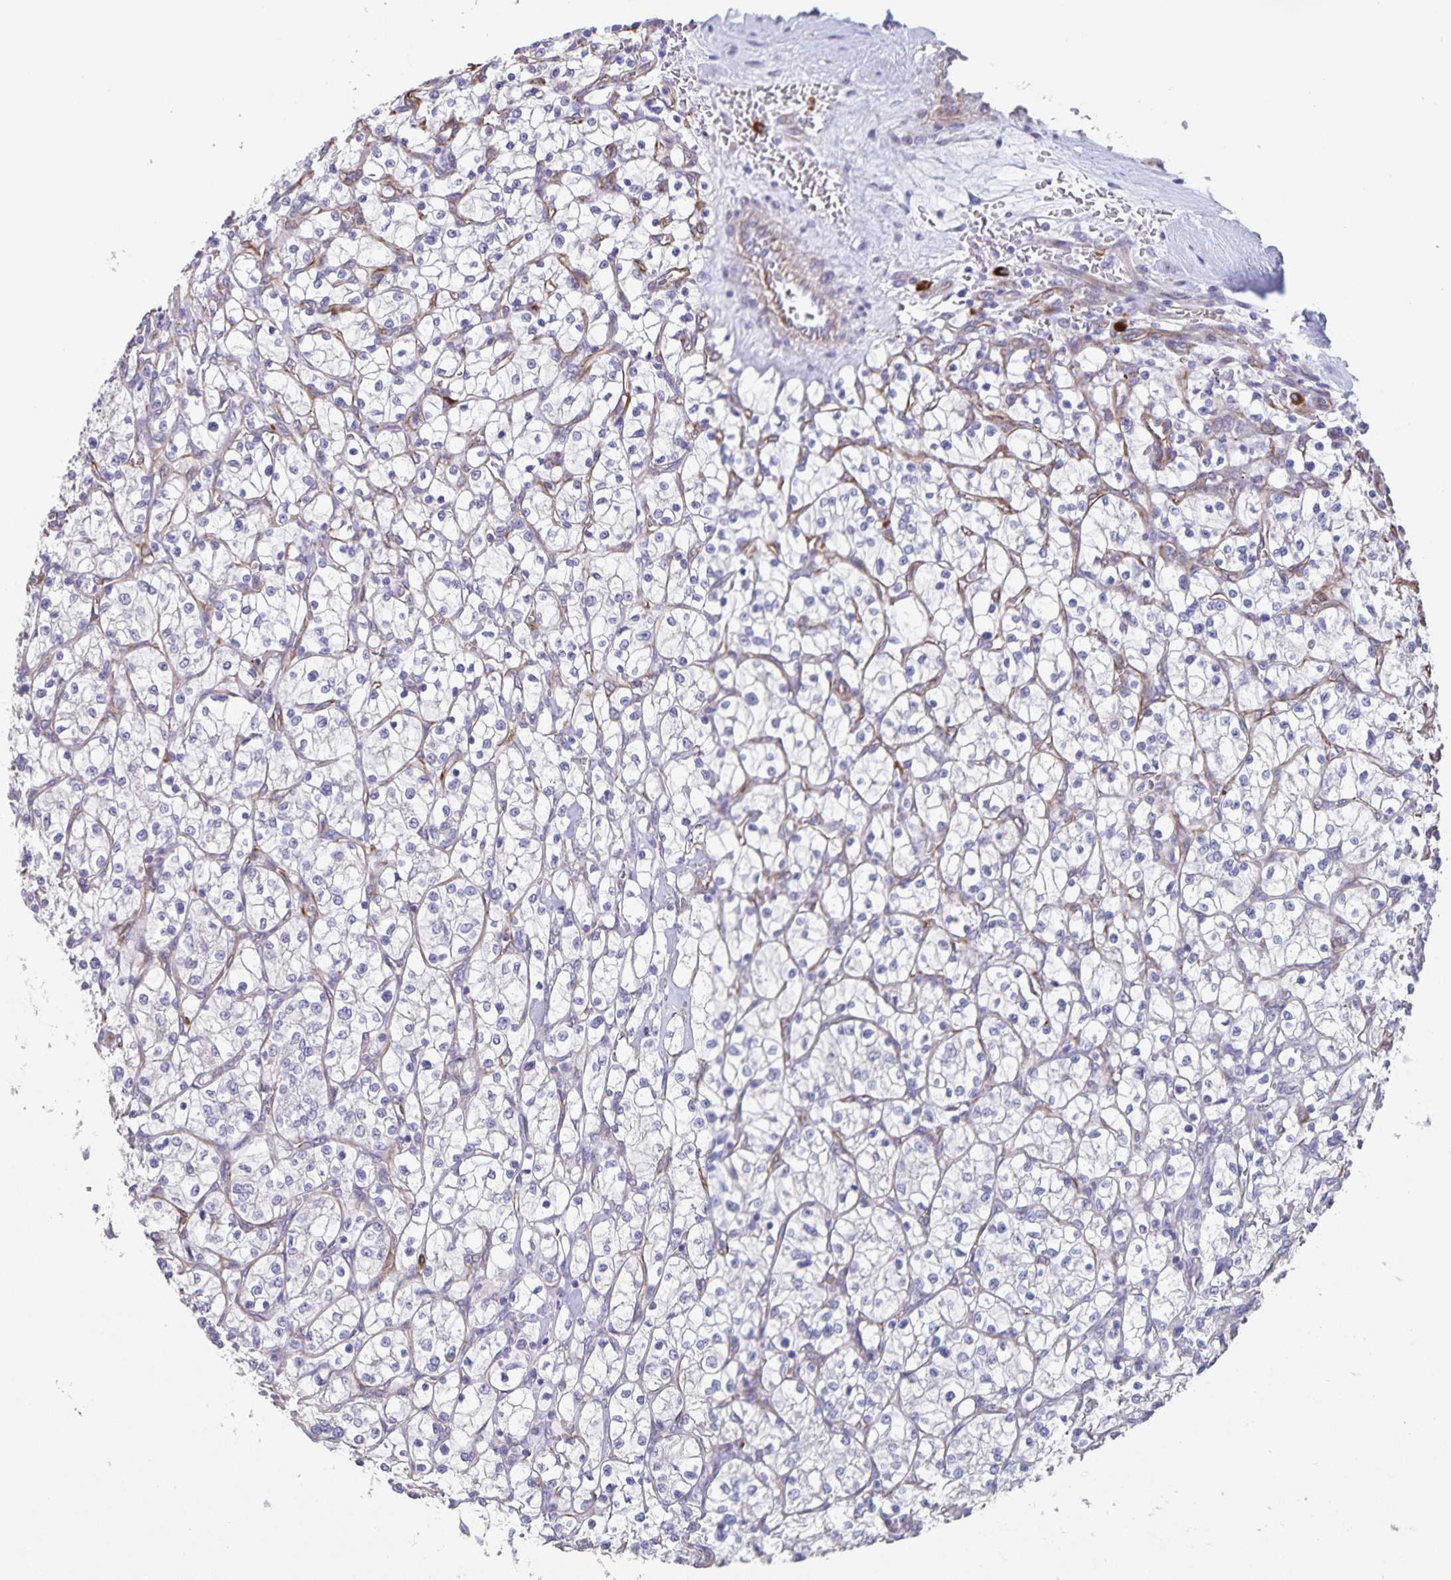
{"staining": {"intensity": "negative", "quantity": "none", "location": "none"}, "tissue": "renal cancer", "cell_type": "Tumor cells", "image_type": "cancer", "snomed": [{"axis": "morphology", "description": "Adenocarcinoma, NOS"}, {"axis": "topography", "description": "Kidney"}], "caption": "Immunohistochemistry (IHC) photomicrograph of human renal adenocarcinoma stained for a protein (brown), which exhibits no expression in tumor cells. Brightfield microscopy of IHC stained with DAB (3,3'-diaminobenzidine) (brown) and hematoxylin (blue), captured at high magnification.", "gene": "SYNM", "patient": {"sex": "female", "age": 64}}